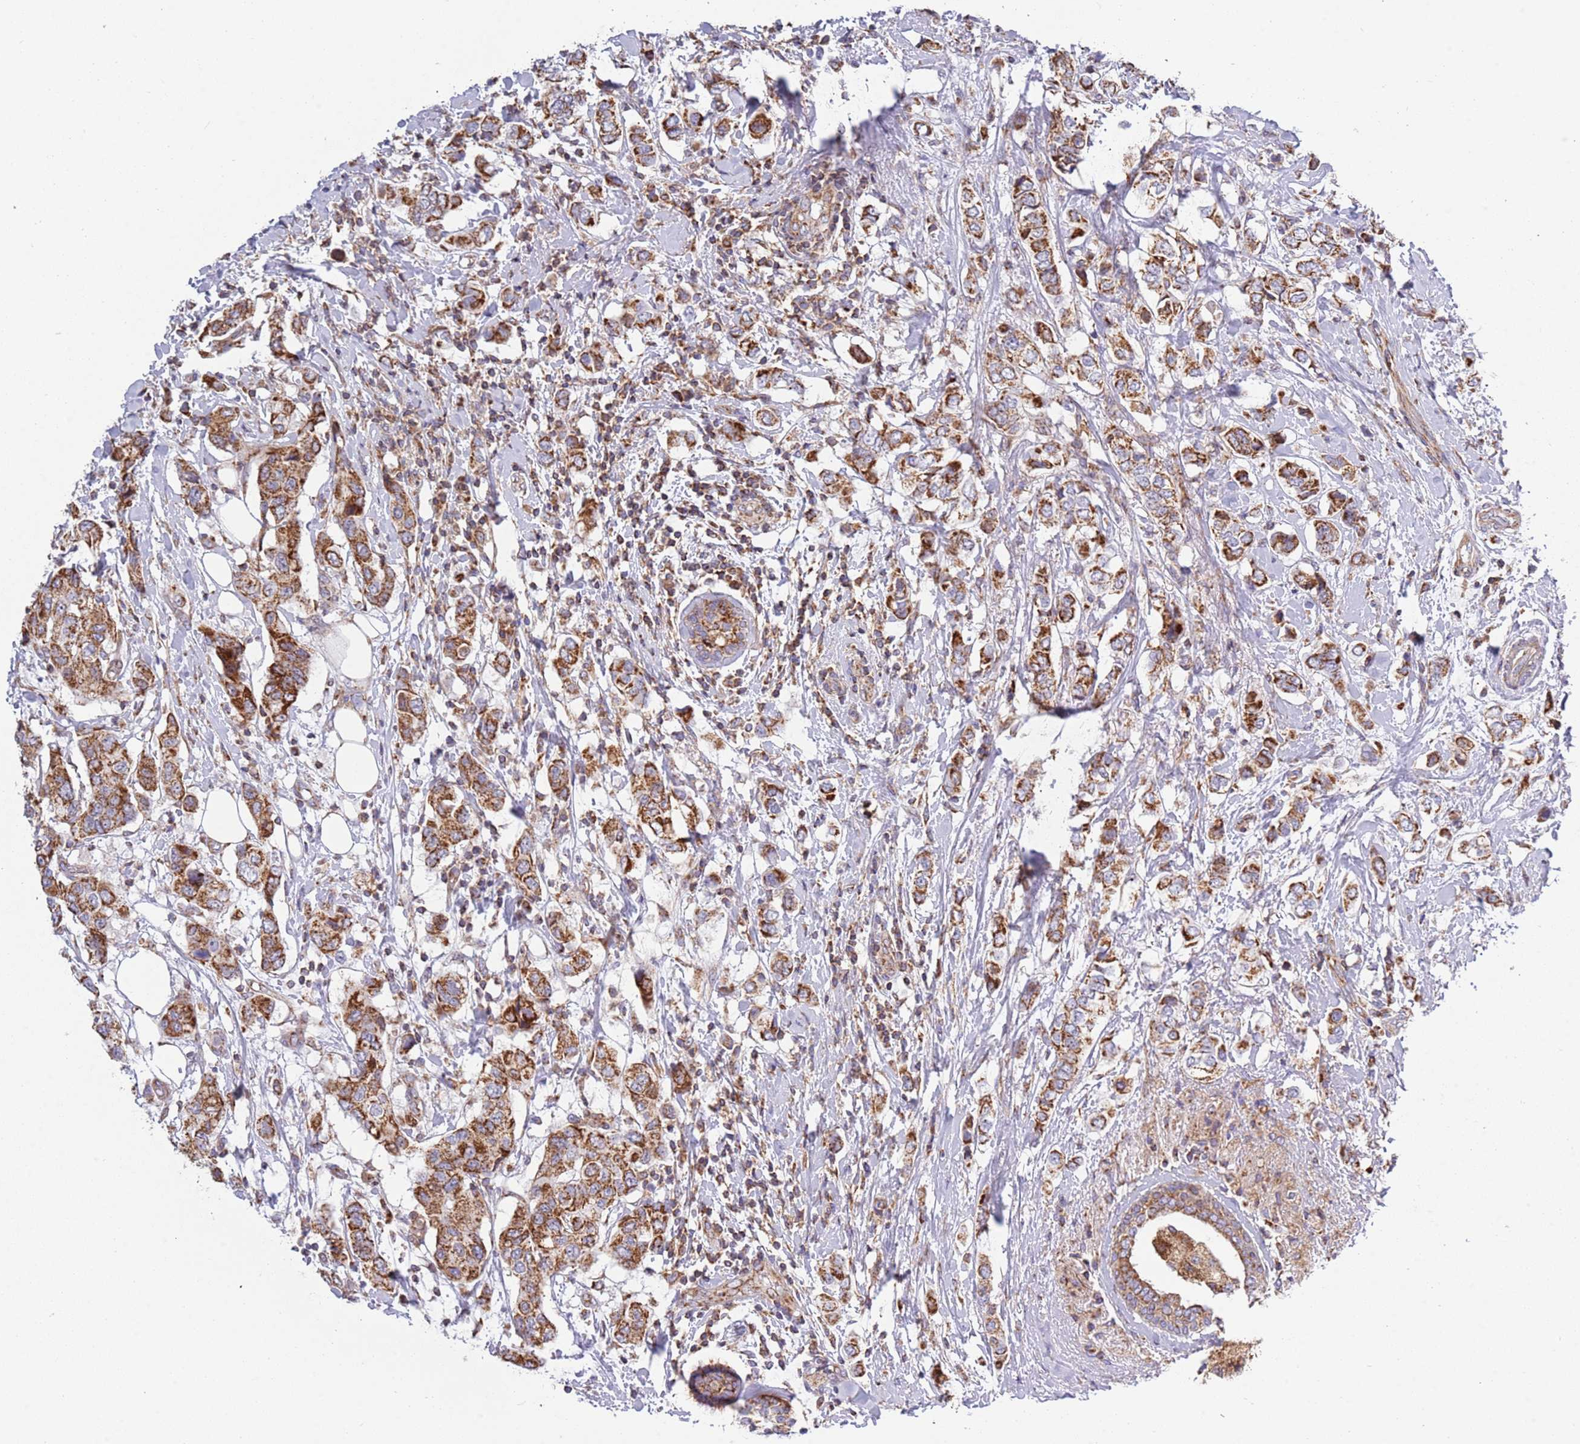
{"staining": {"intensity": "strong", "quantity": ">75%", "location": "cytoplasmic/membranous"}, "tissue": "breast cancer", "cell_type": "Tumor cells", "image_type": "cancer", "snomed": [{"axis": "morphology", "description": "Lobular carcinoma"}, {"axis": "topography", "description": "Breast"}], "caption": "Strong cytoplasmic/membranous protein positivity is seen in about >75% of tumor cells in breast cancer.", "gene": "IRS4", "patient": {"sex": "female", "age": 51}}